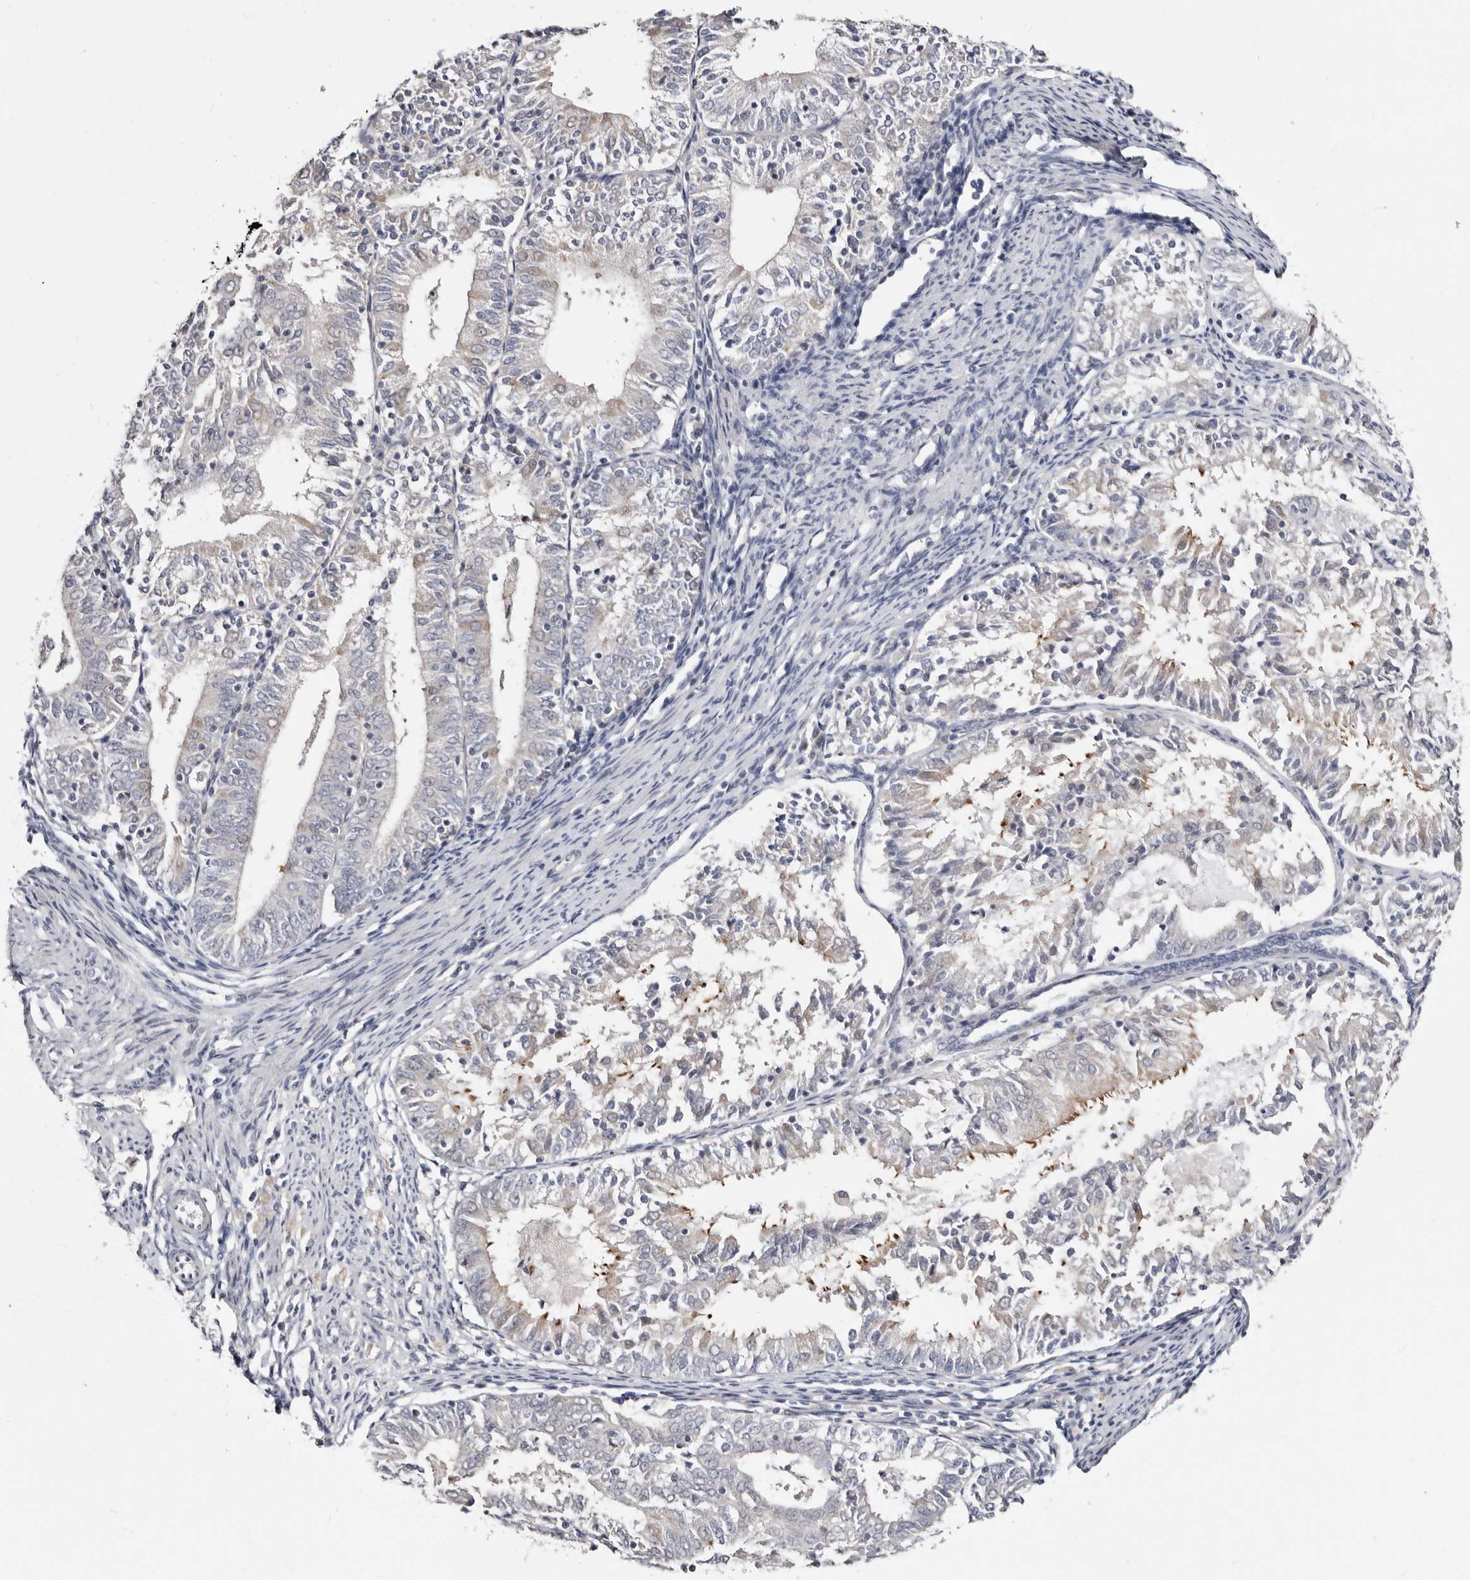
{"staining": {"intensity": "weak", "quantity": "<25%", "location": "cytoplasmic/membranous"}, "tissue": "endometrial cancer", "cell_type": "Tumor cells", "image_type": "cancer", "snomed": [{"axis": "morphology", "description": "Adenocarcinoma, NOS"}, {"axis": "topography", "description": "Endometrium"}], "caption": "Image shows no protein expression in tumor cells of endometrial cancer (adenocarcinoma) tissue.", "gene": "KLHL4", "patient": {"sex": "female", "age": 57}}